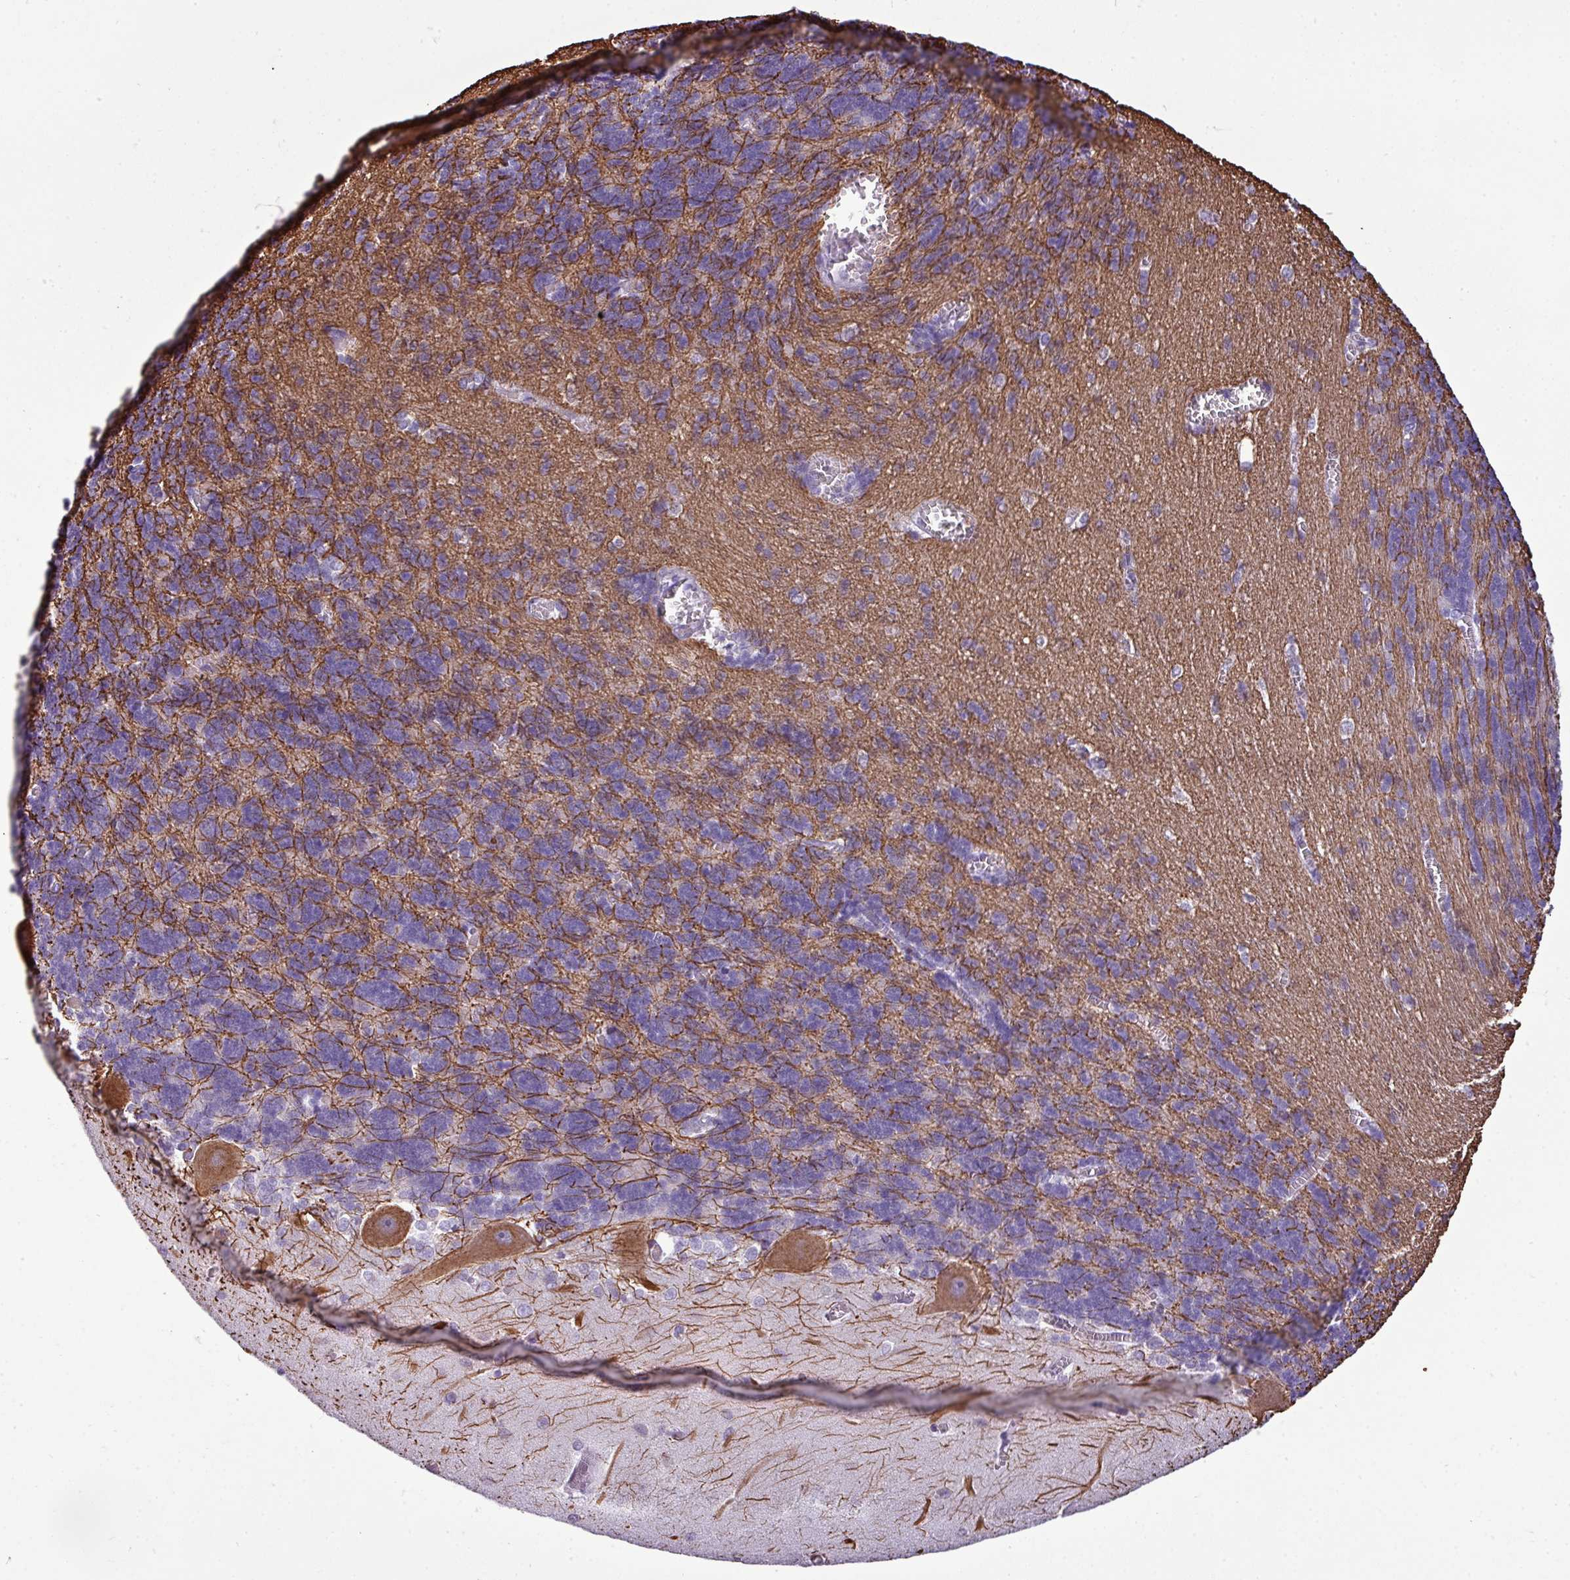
{"staining": {"intensity": "moderate", "quantity": "25%-75%", "location": "cytoplasmic/membranous"}, "tissue": "cerebellum", "cell_type": "Cells in granular layer", "image_type": "normal", "snomed": [{"axis": "morphology", "description": "Normal tissue, NOS"}, {"axis": "topography", "description": "Cerebellum"}], "caption": "This is a histology image of IHC staining of normal cerebellum, which shows moderate staining in the cytoplasmic/membranous of cells in granular layer.", "gene": "DNAAF9", "patient": {"sex": "male", "age": 37}}